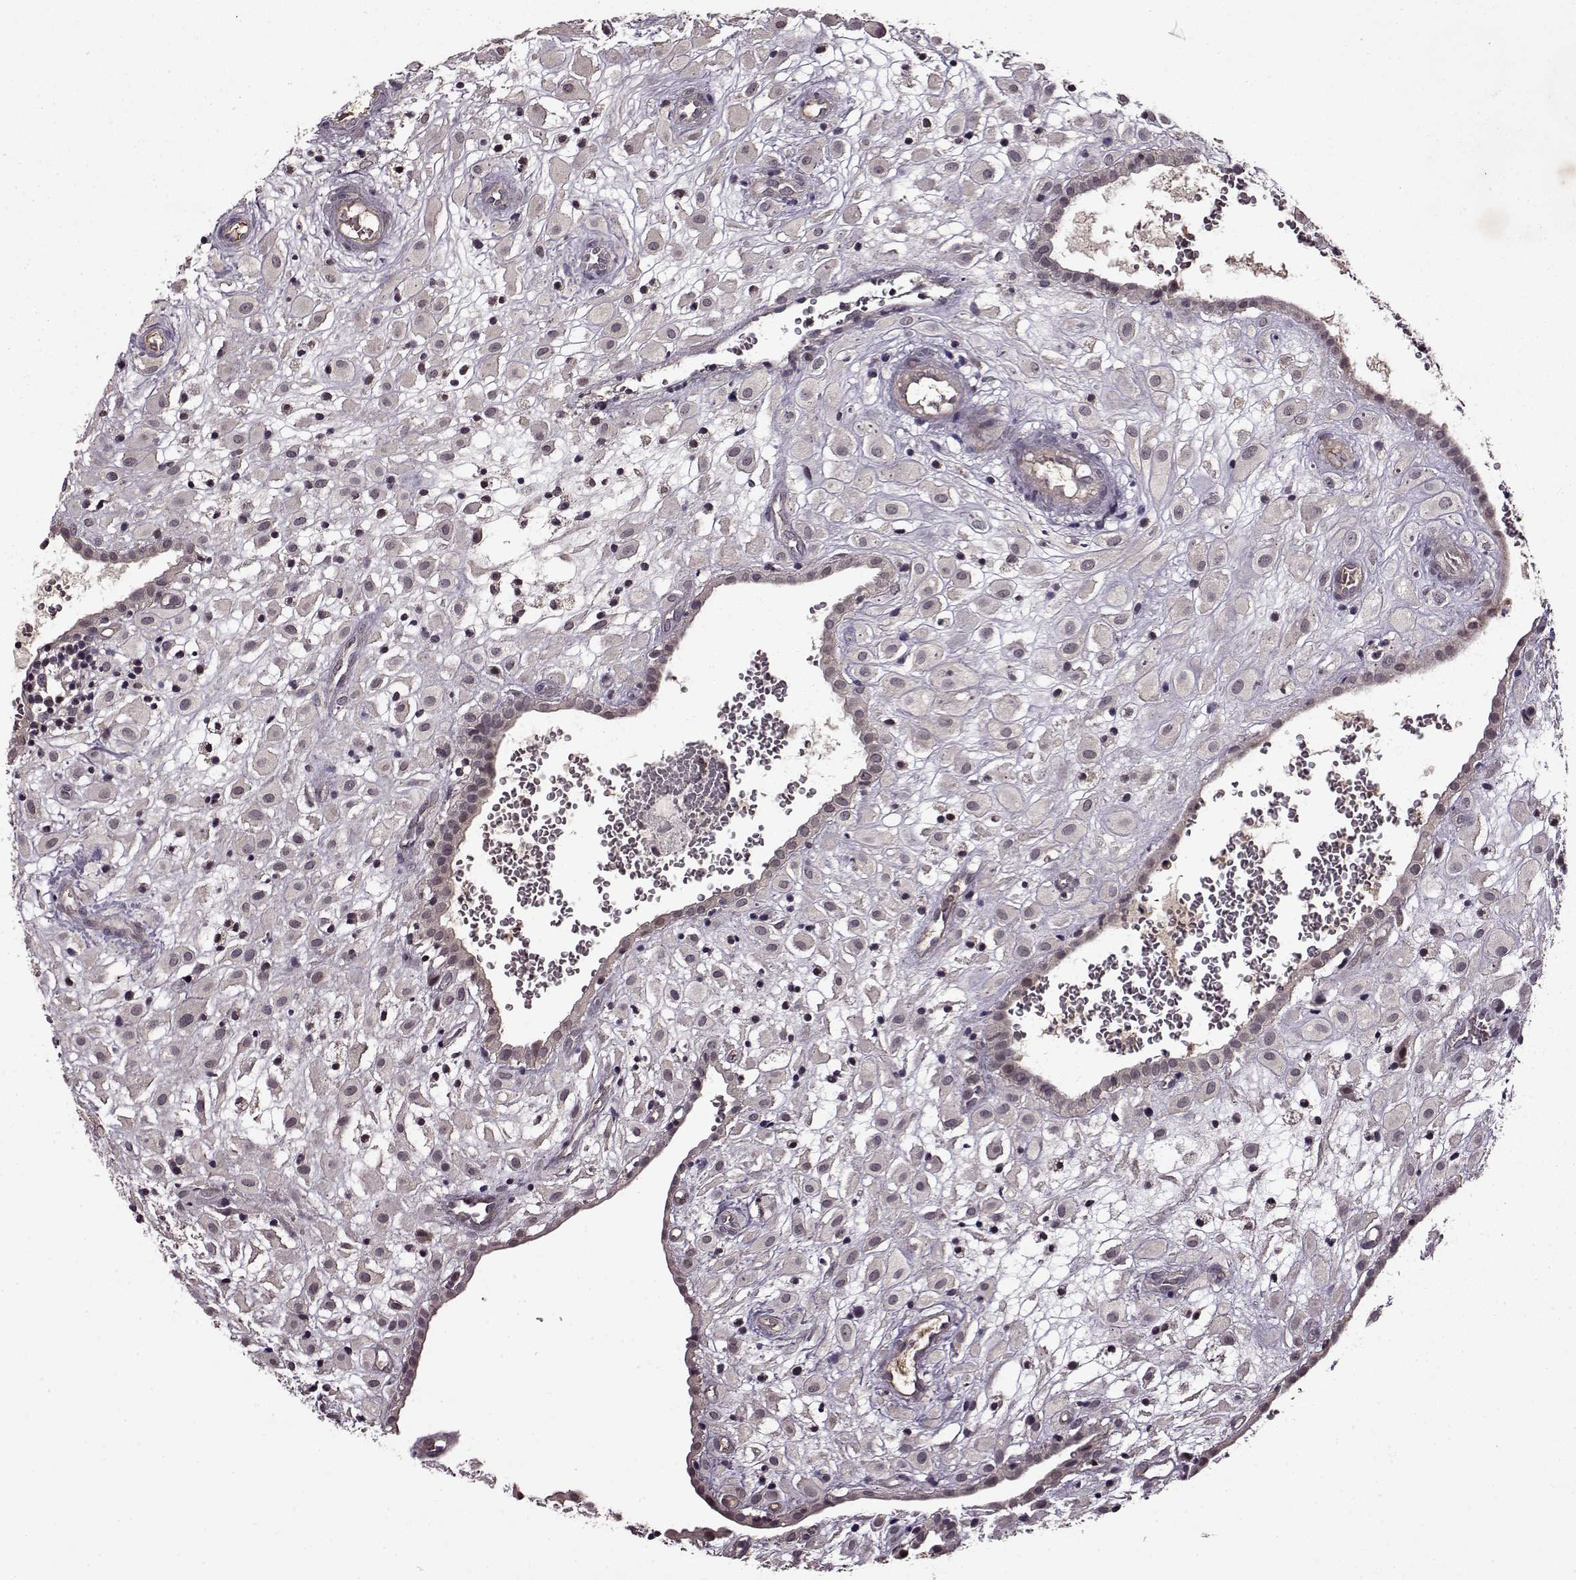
{"staining": {"intensity": "negative", "quantity": "none", "location": "none"}, "tissue": "placenta", "cell_type": "Decidual cells", "image_type": "normal", "snomed": [{"axis": "morphology", "description": "Normal tissue, NOS"}, {"axis": "topography", "description": "Placenta"}], "caption": "Immunohistochemistry image of normal human placenta stained for a protein (brown), which reveals no expression in decidual cells.", "gene": "MAIP1", "patient": {"sex": "female", "age": 24}}